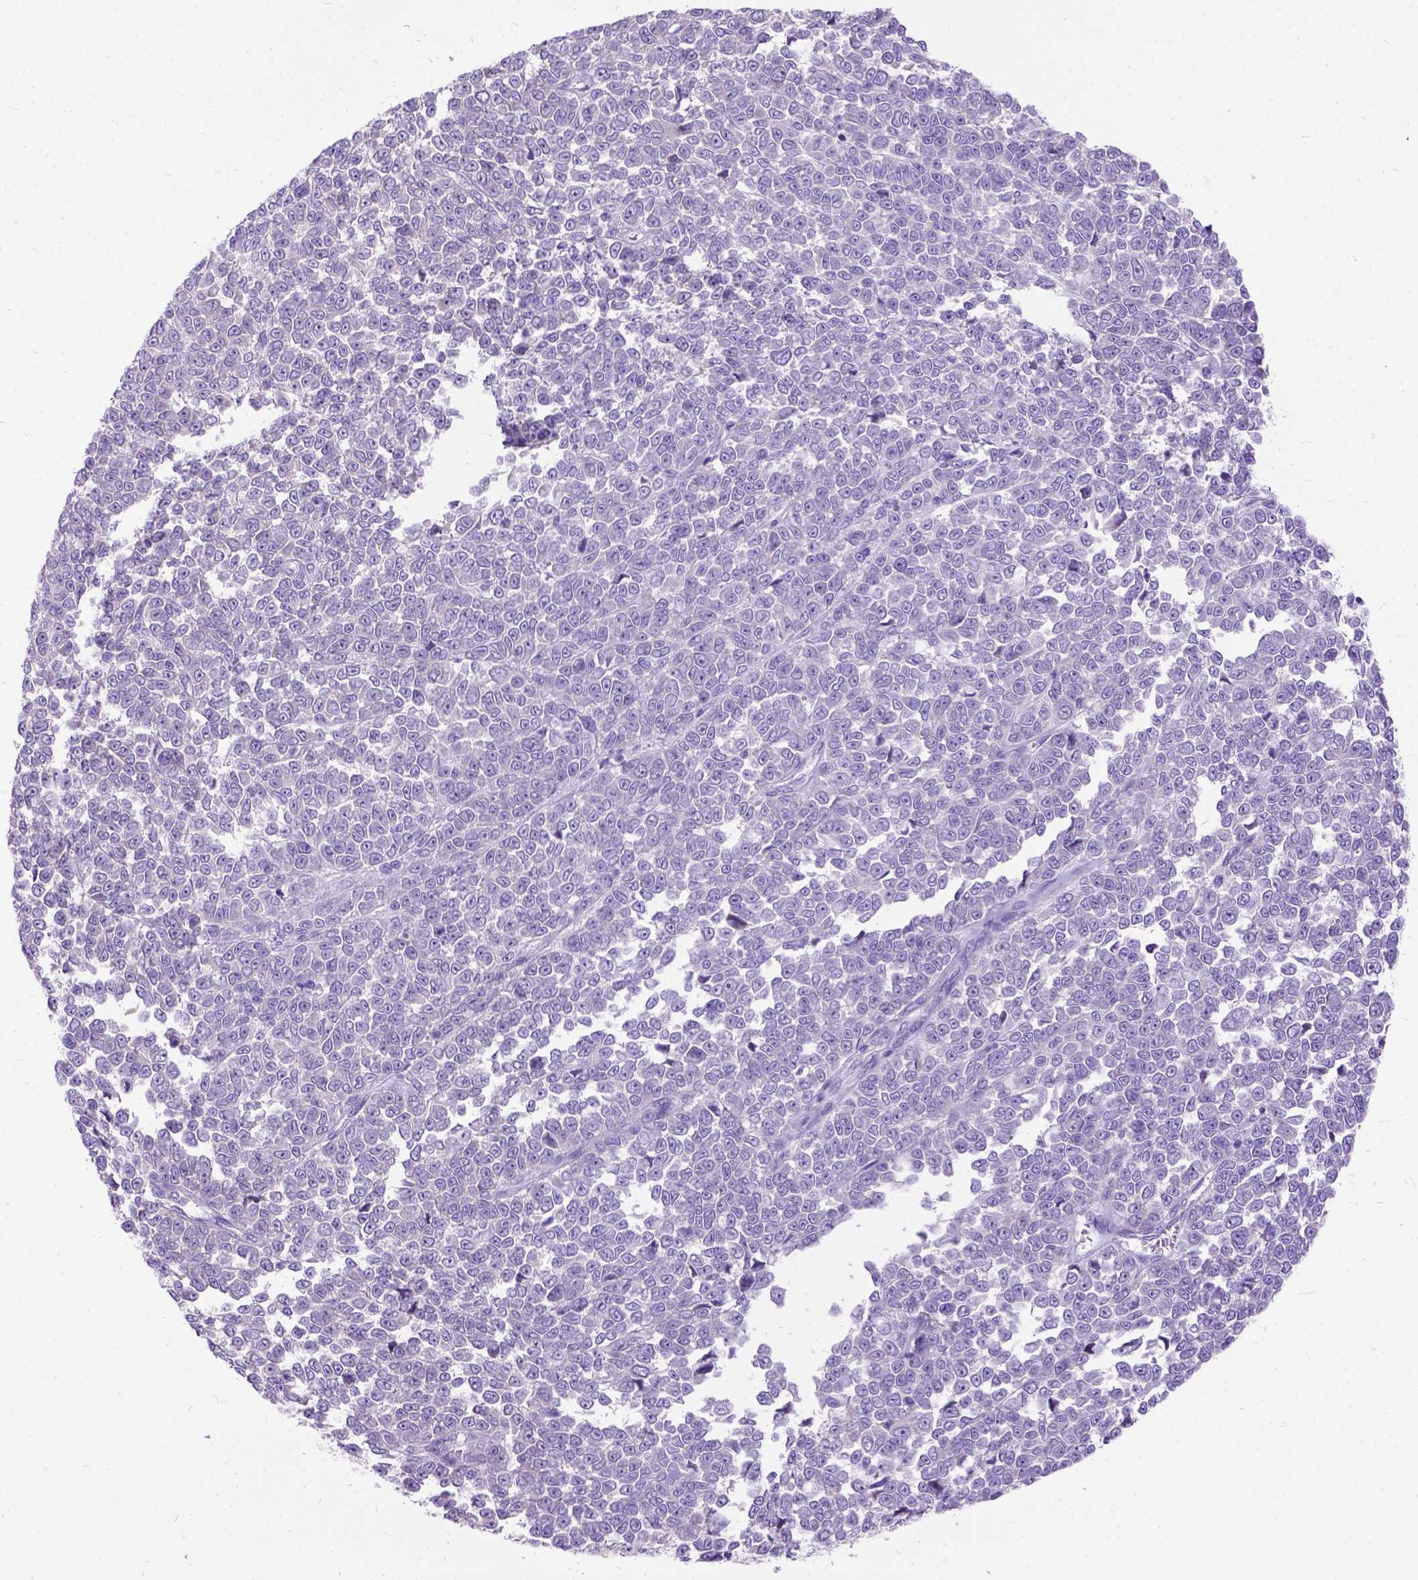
{"staining": {"intensity": "negative", "quantity": "none", "location": "none"}, "tissue": "melanoma", "cell_type": "Tumor cells", "image_type": "cancer", "snomed": [{"axis": "morphology", "description": "Malignant melanoma, NOS"}, {"axis": "topography", "description": "Skin"}], "caption": "Protein analysis of malignant melanoma displays no significant positivity in tumor cells.", "gene": "CFAP54", "patient": {"sex": "female", "age": 95}}